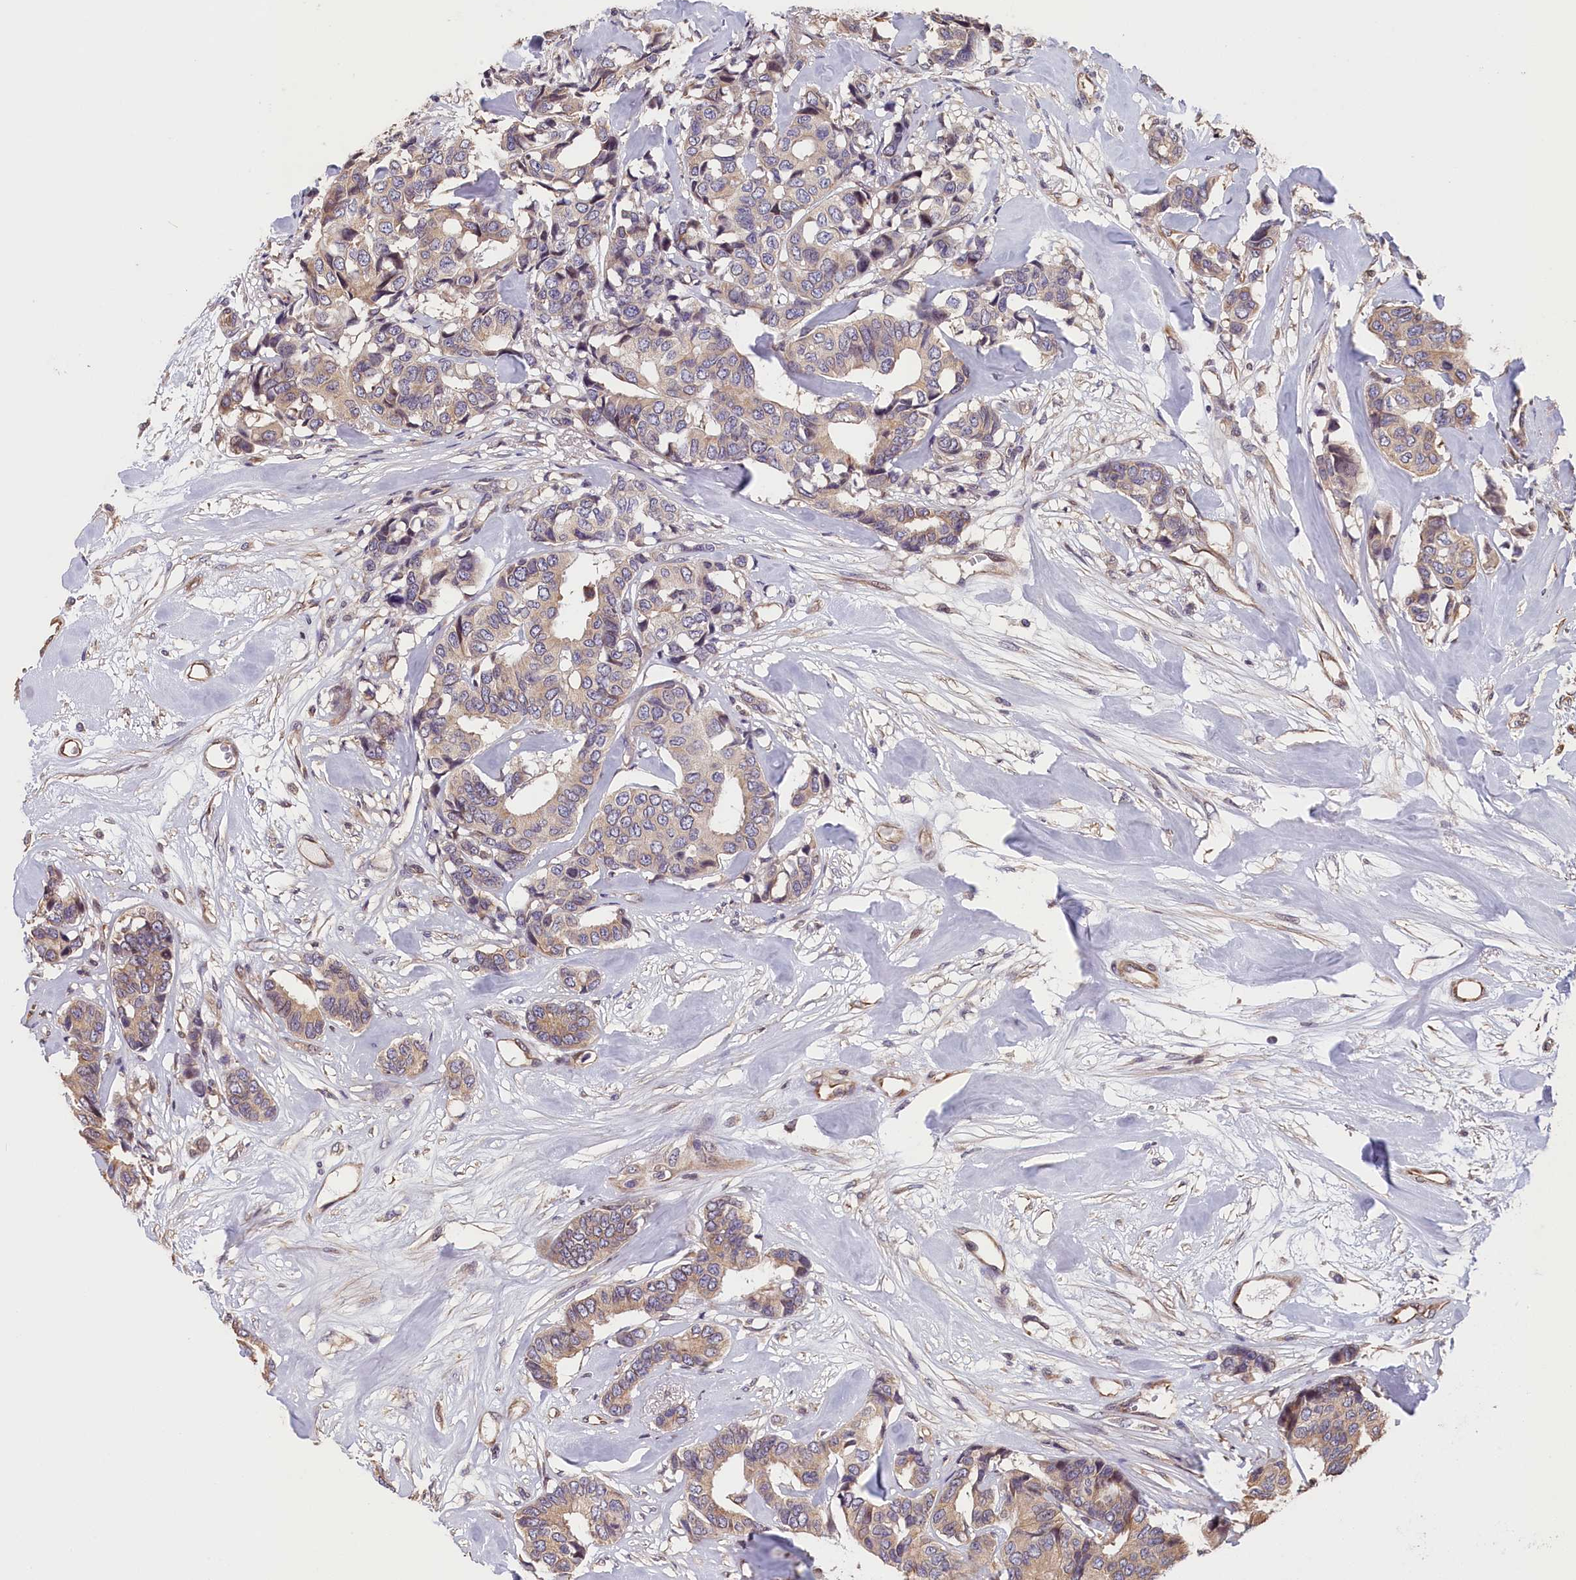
{"staining": {"intensity": "weak", "quantity": ">75%", "location": "cytoplasmic/membranous"}, "tissue": "breast cancer", "cell_type": "Tumor cells", "image_type": "cancer", "snomed": [{"axis": "morphology", "description": "Duct carcinoma"}, {"axis": "topography", "description": "Breast"}], "caption": "Immunohistochemistry (IHC) (DAB) staining of human breast cancer (invasive ductal carcinoma) exhibits weak cytoplasmic/membranous protein expression in approximately >75% of tumor cells.", "gene": "TMEM116", "patient": {"sex": "female", "age": 87}}